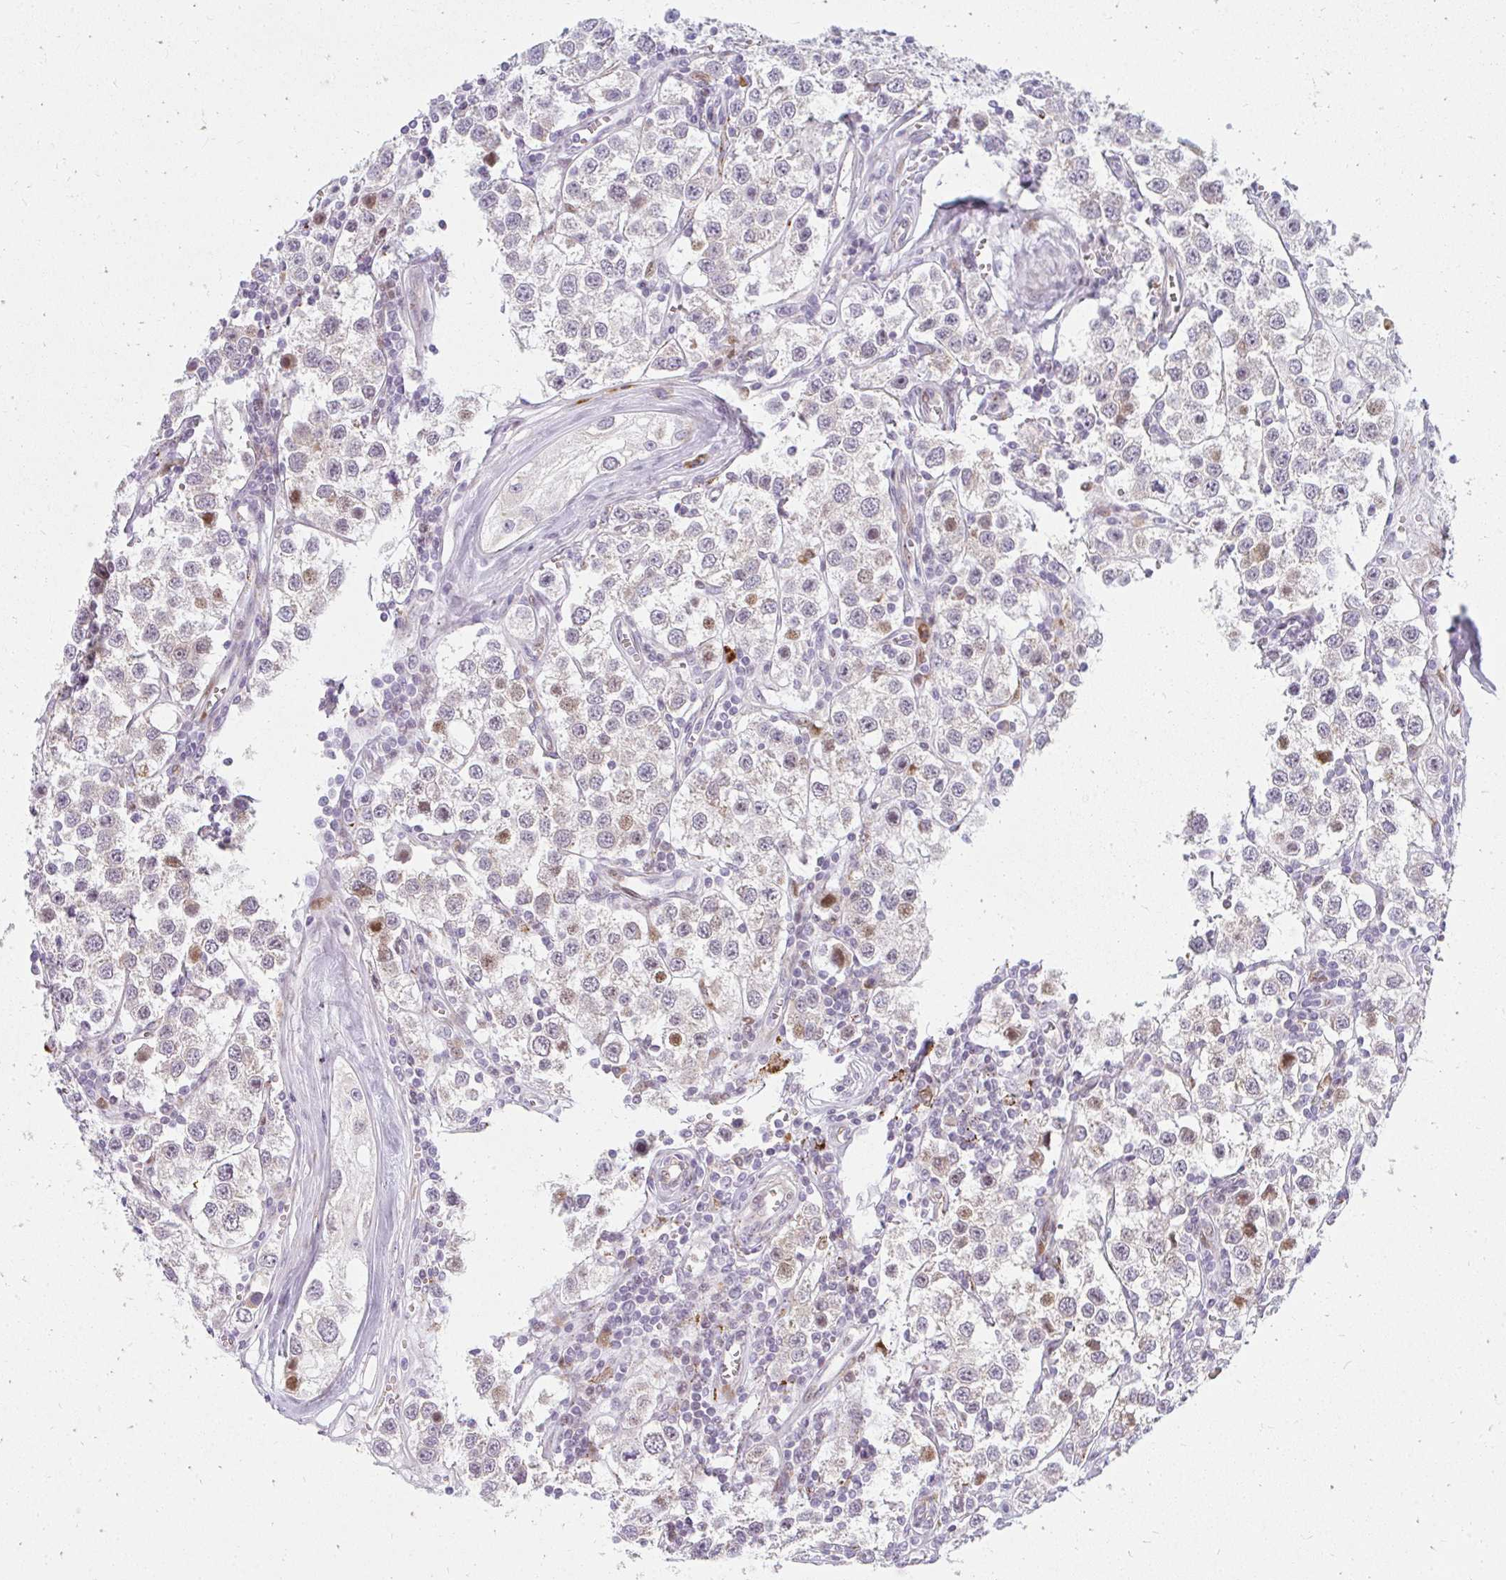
{"staining": {"intensity": "weak", "quantity": "<25%", "location": "nuclear"}, "tissue": "testis cancer", "cell_type": "Tumor cells", "image_type": "cancer", "snomed": [{"axis": "morphology", "description": "Seminoma, NOS"}, {"axis": "topography", "description": "Testis"}], "caption": "IHC of testis cancer demonstrates no staining in tumor cells.", "gene": "PLA2G5", "patient": {"sex": "male", "age": 34}}